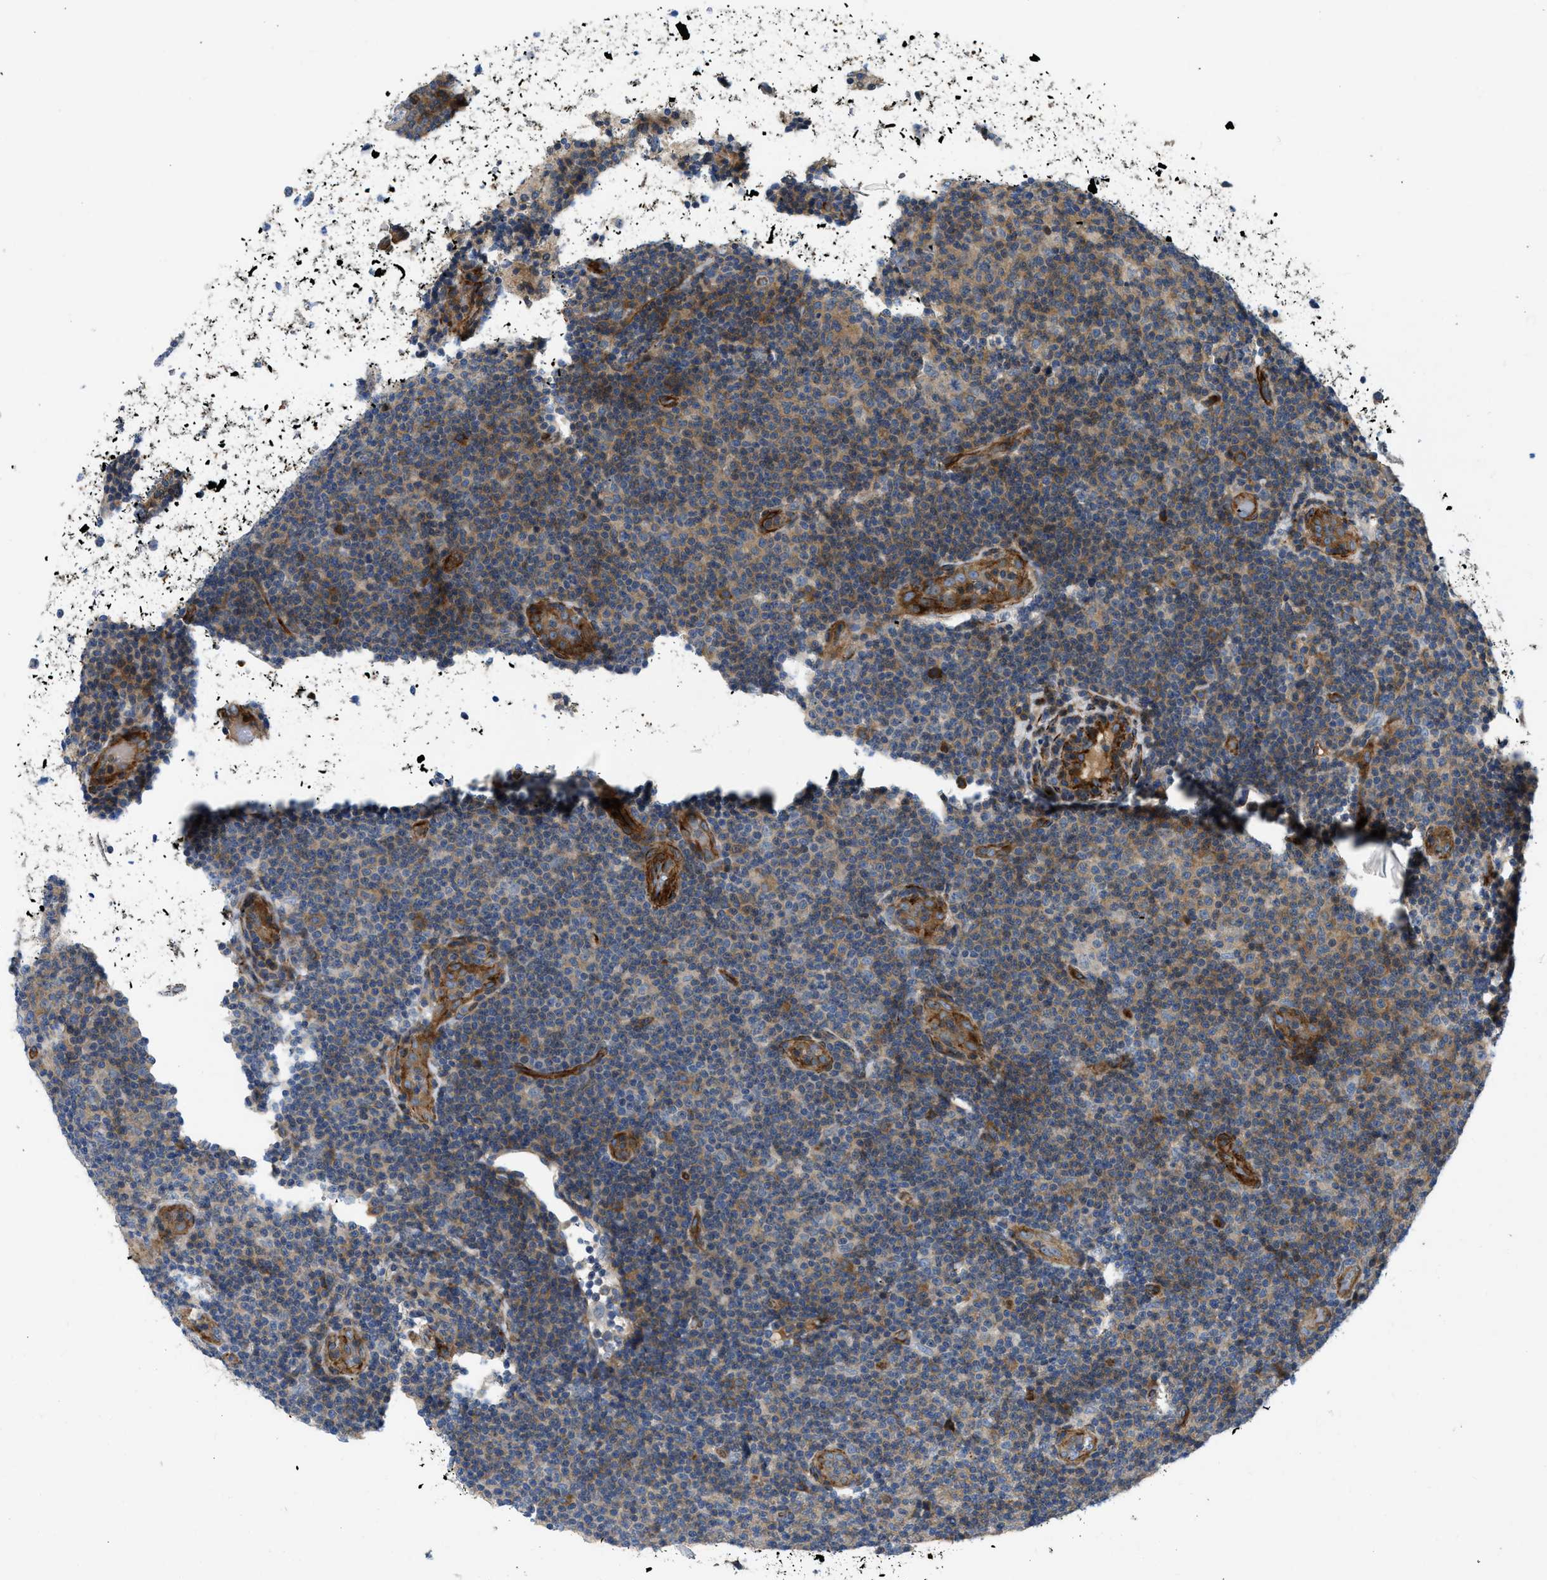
{"staining": {"intensity": "moderate", "quantity": ">75%", "location": "cytoplasmic/membranous"}, "tissue": "lymphoma", "cell_type": "Tumor cells", "image_type": "cancer", "snomed": [{"axis": "morphology", "description": "Malignant lymphoma, non-Hodgkin's type, Low grade"}, {"axis": "topography", "description": "Lymph node"}], "caption": "The histopathology image reveals immunohistochemical staining of low-grade malignant lymphoma, non-Hodgkin's type. There is moderate cytoplasmic/membranous staining is identified in about >75% of tumor cells.", "gene": "NYNRIN", "patient": {"sex": "male", "age": 66}}